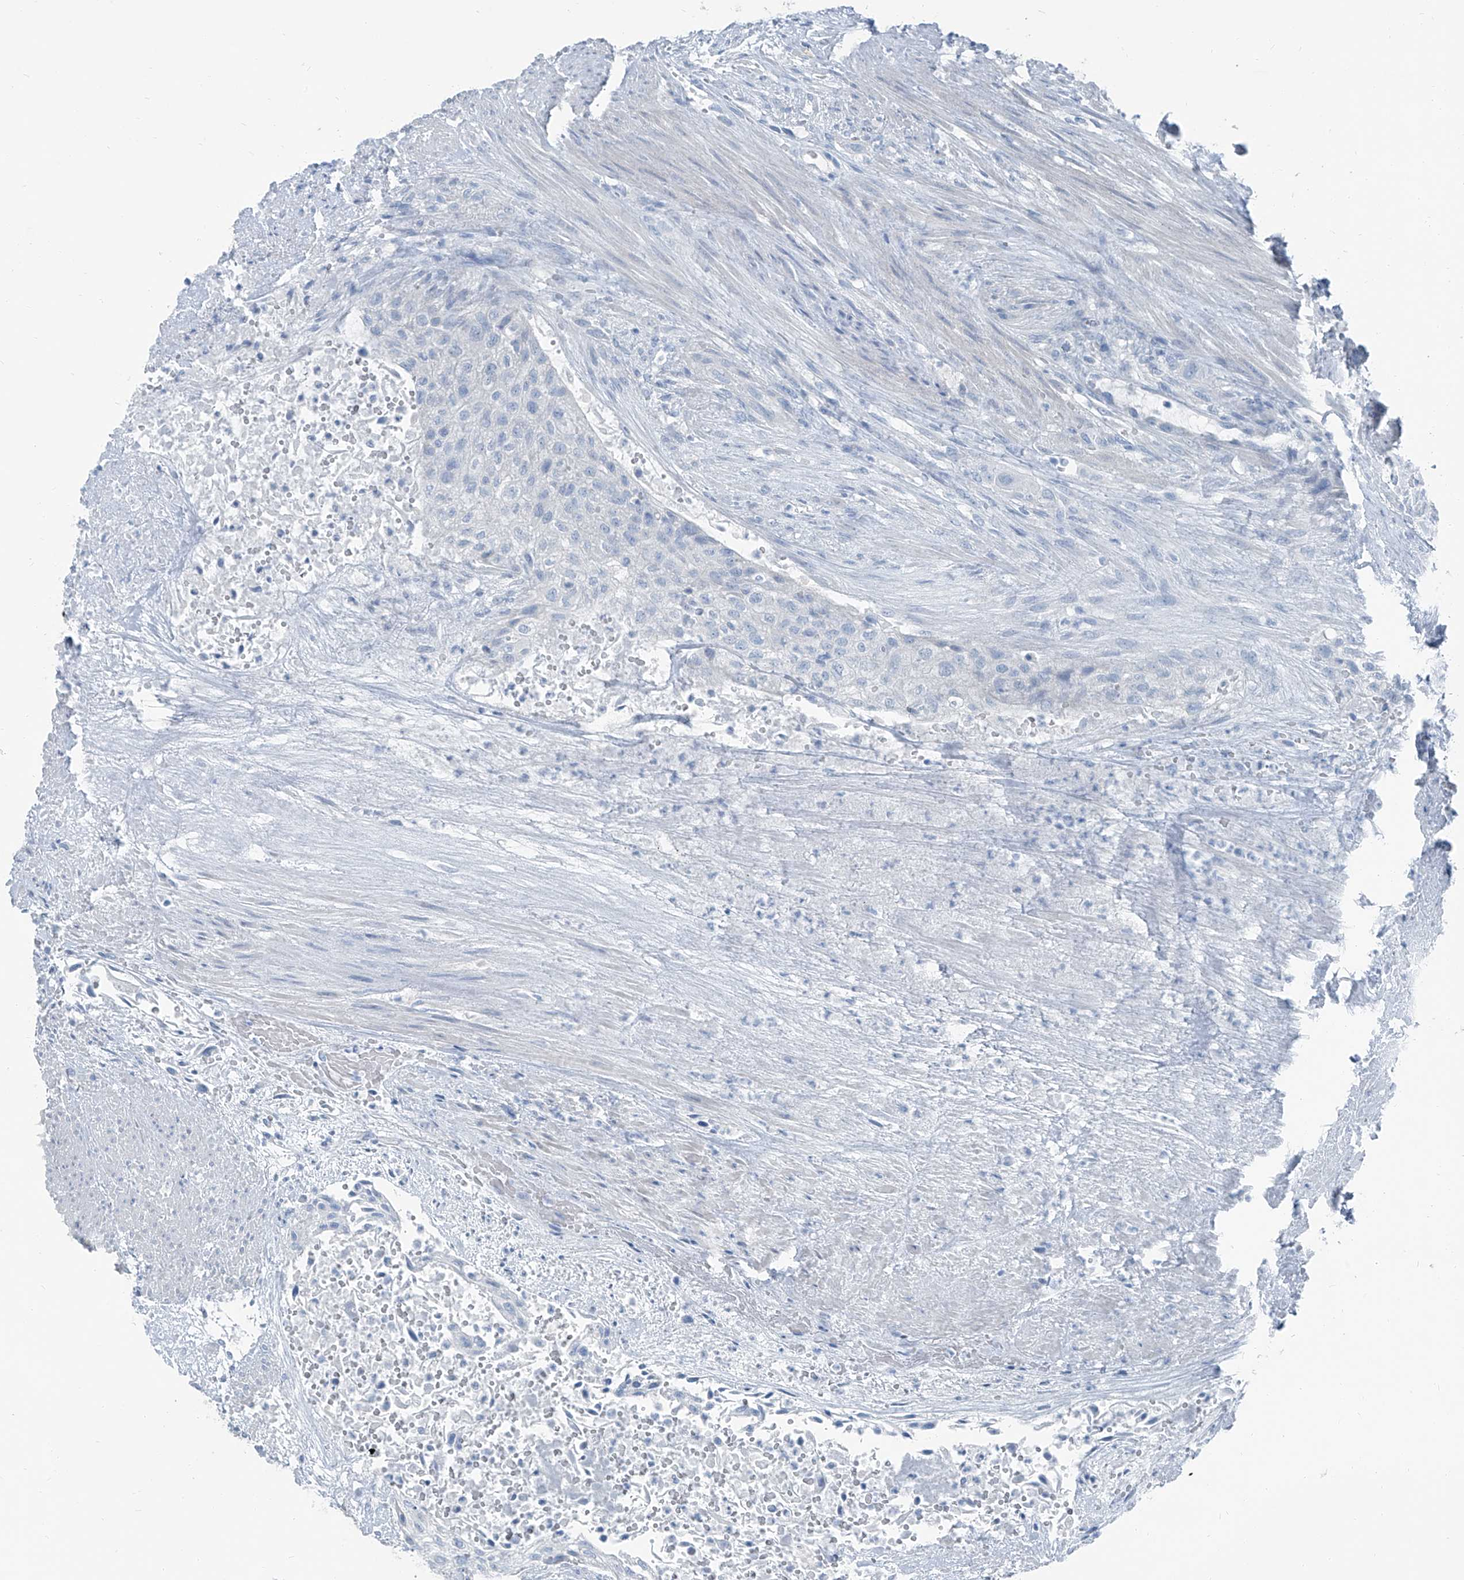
{"staining": {"intensity": "negative", "quantity": "none", "location": "none"}, "tissue": "urothelial cancer", "cell_type": "Tumor cells", "image_type": "cancer", "snomed": [{"axis": "morphology", "description": "Urothelial carcinoma, High grade"}, {"axis": "topography", "description": "Urinary bladder"}], "caption": "Immunohistochemical staining of urothelial cancer shows no significant expression in tumor cells.", "gene": "RGN", "patient": {"sex": "male", "age": 35}}